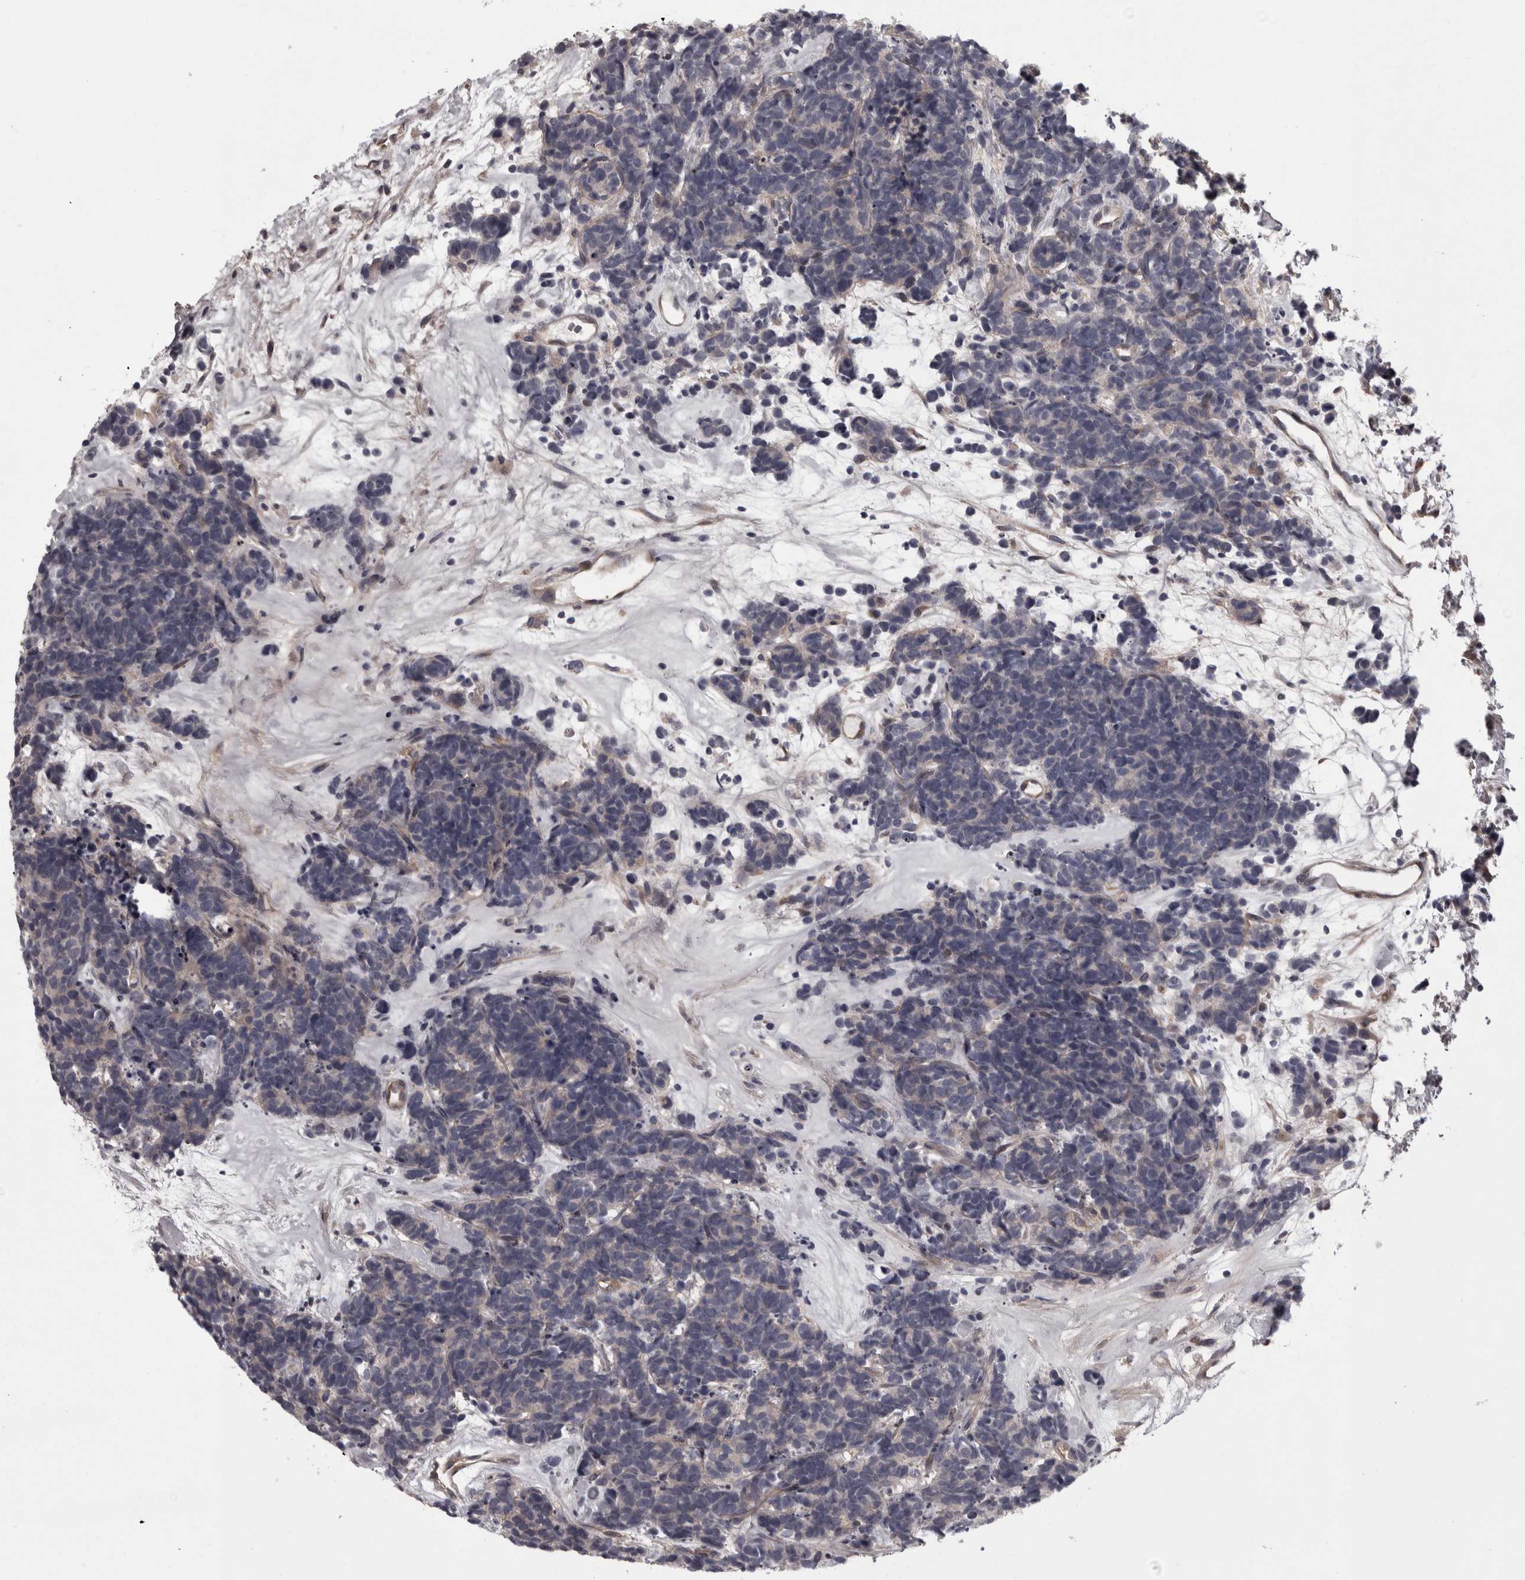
{"staining": {"intensity": "negative", "quantity": "none", "location": "none"}, "tissue": "carcinoid", "cell_type": "Tumor cells", "image_type": "cancer", "snomed": [{"axis": "morphology", "description": "Carcinoma, NOS"}, {"axis": "morphology", "description": "Carcinoid, malignant, NOS"}, {"axis": "topography", "description": "Urinary bladder"}], "caption": "IHC of human carcinoid (malignant) demonstrates no expression in tumor cells.", "gene": "RSU1", "patient": {"sex": "male", "age": 57}}